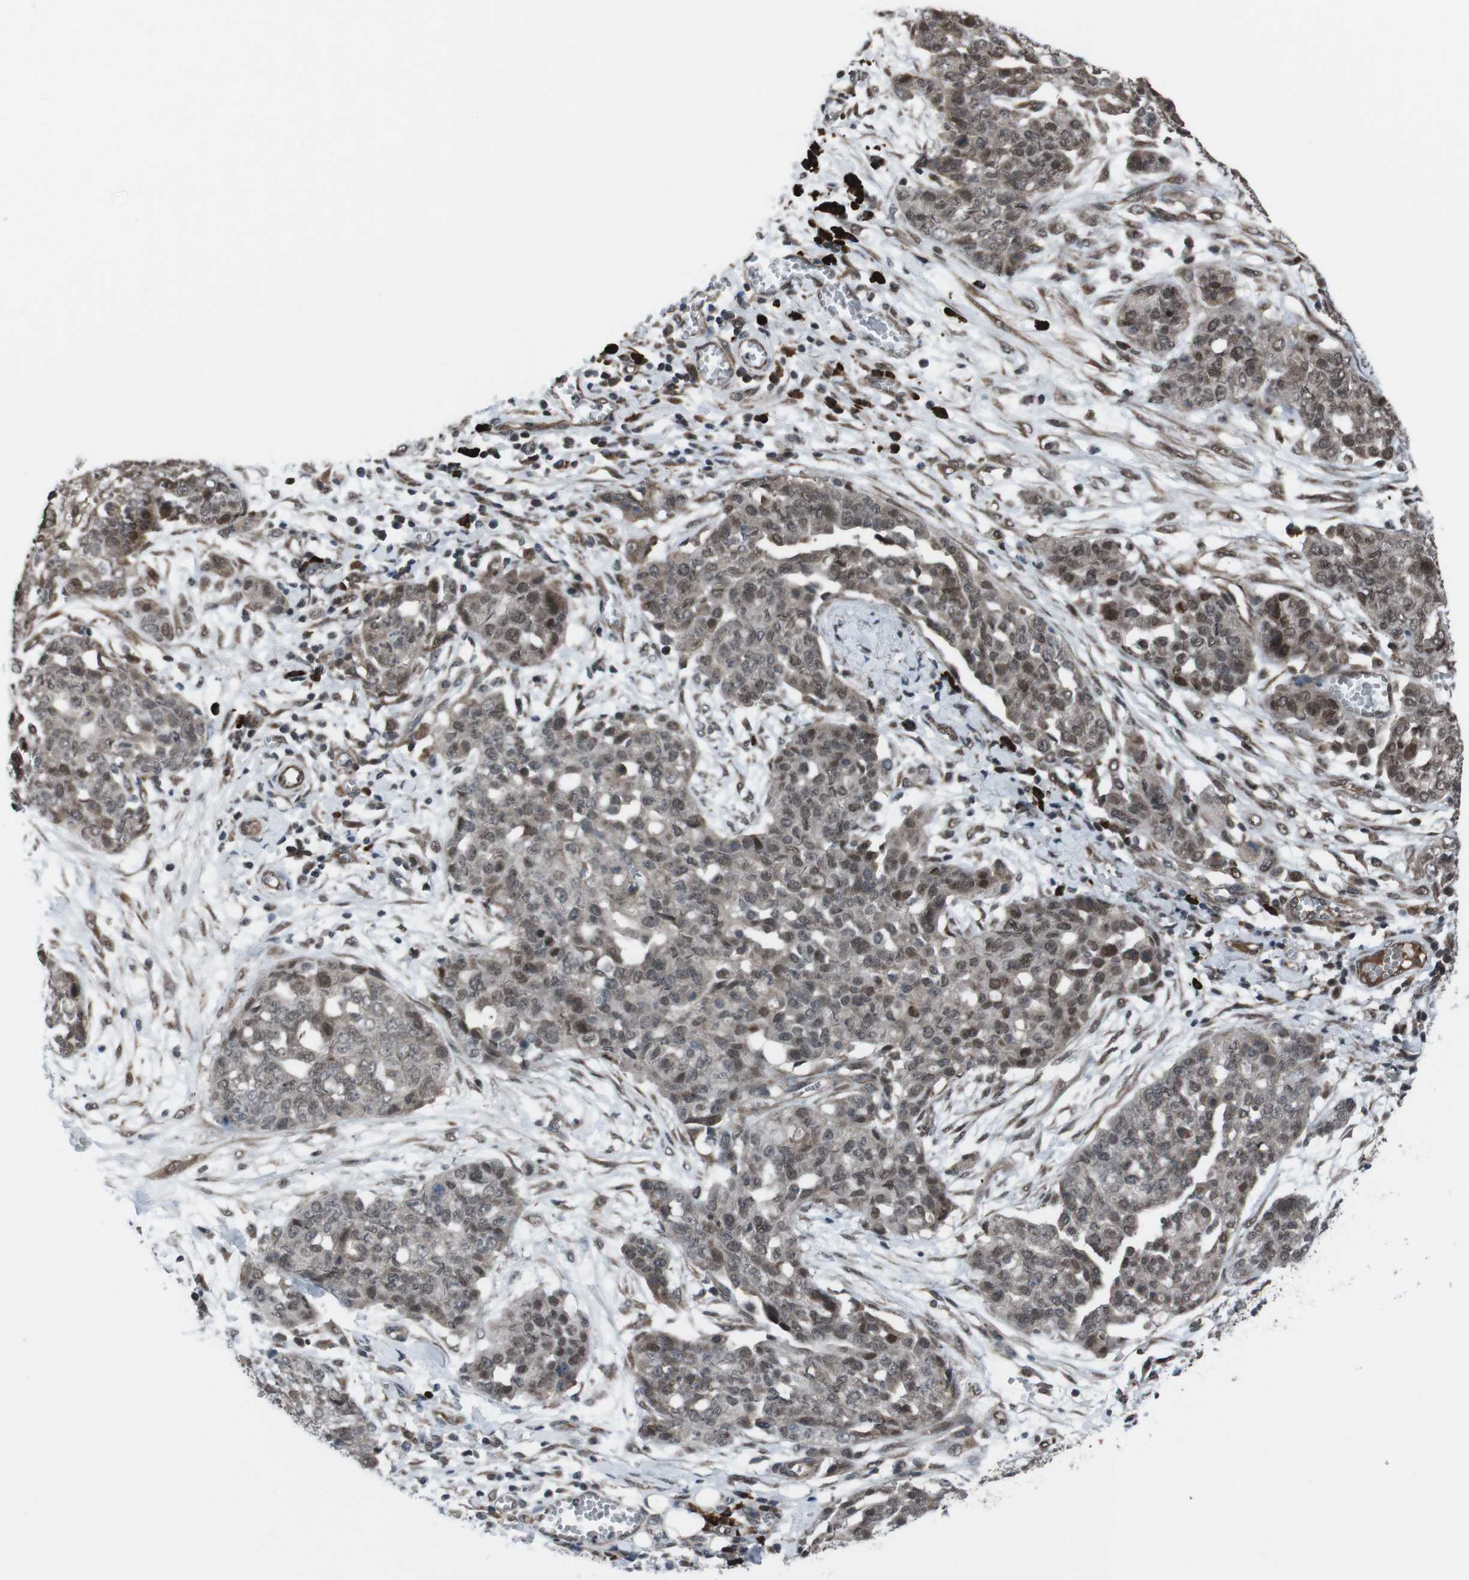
{"staining": {"intensity": "weak", "quantity": ">75%", "location": "cytoplasmic/membranous,nuclear"}, "tissue": "ovarian cancer", "cell_type": "Tumor cells", "image_type": "cancer", "snomed": [{"axis": "morphology", "description": "Cystadenocarcinoma, serous, NOS"}, {"axis": "topography", "description": "Soft tissue"}, {"axis": "topography", "description": "Ovary"}], "caption": "Human serous cystadenocarcinoma (ovarian) stained for a protein (brown) reveals weak cytoplasmic/membranous and nuclear positive expression in approximately >75% of tumor cells.", "gene": "SS18L1", "patient": {"sex": "female", "age": 57}}